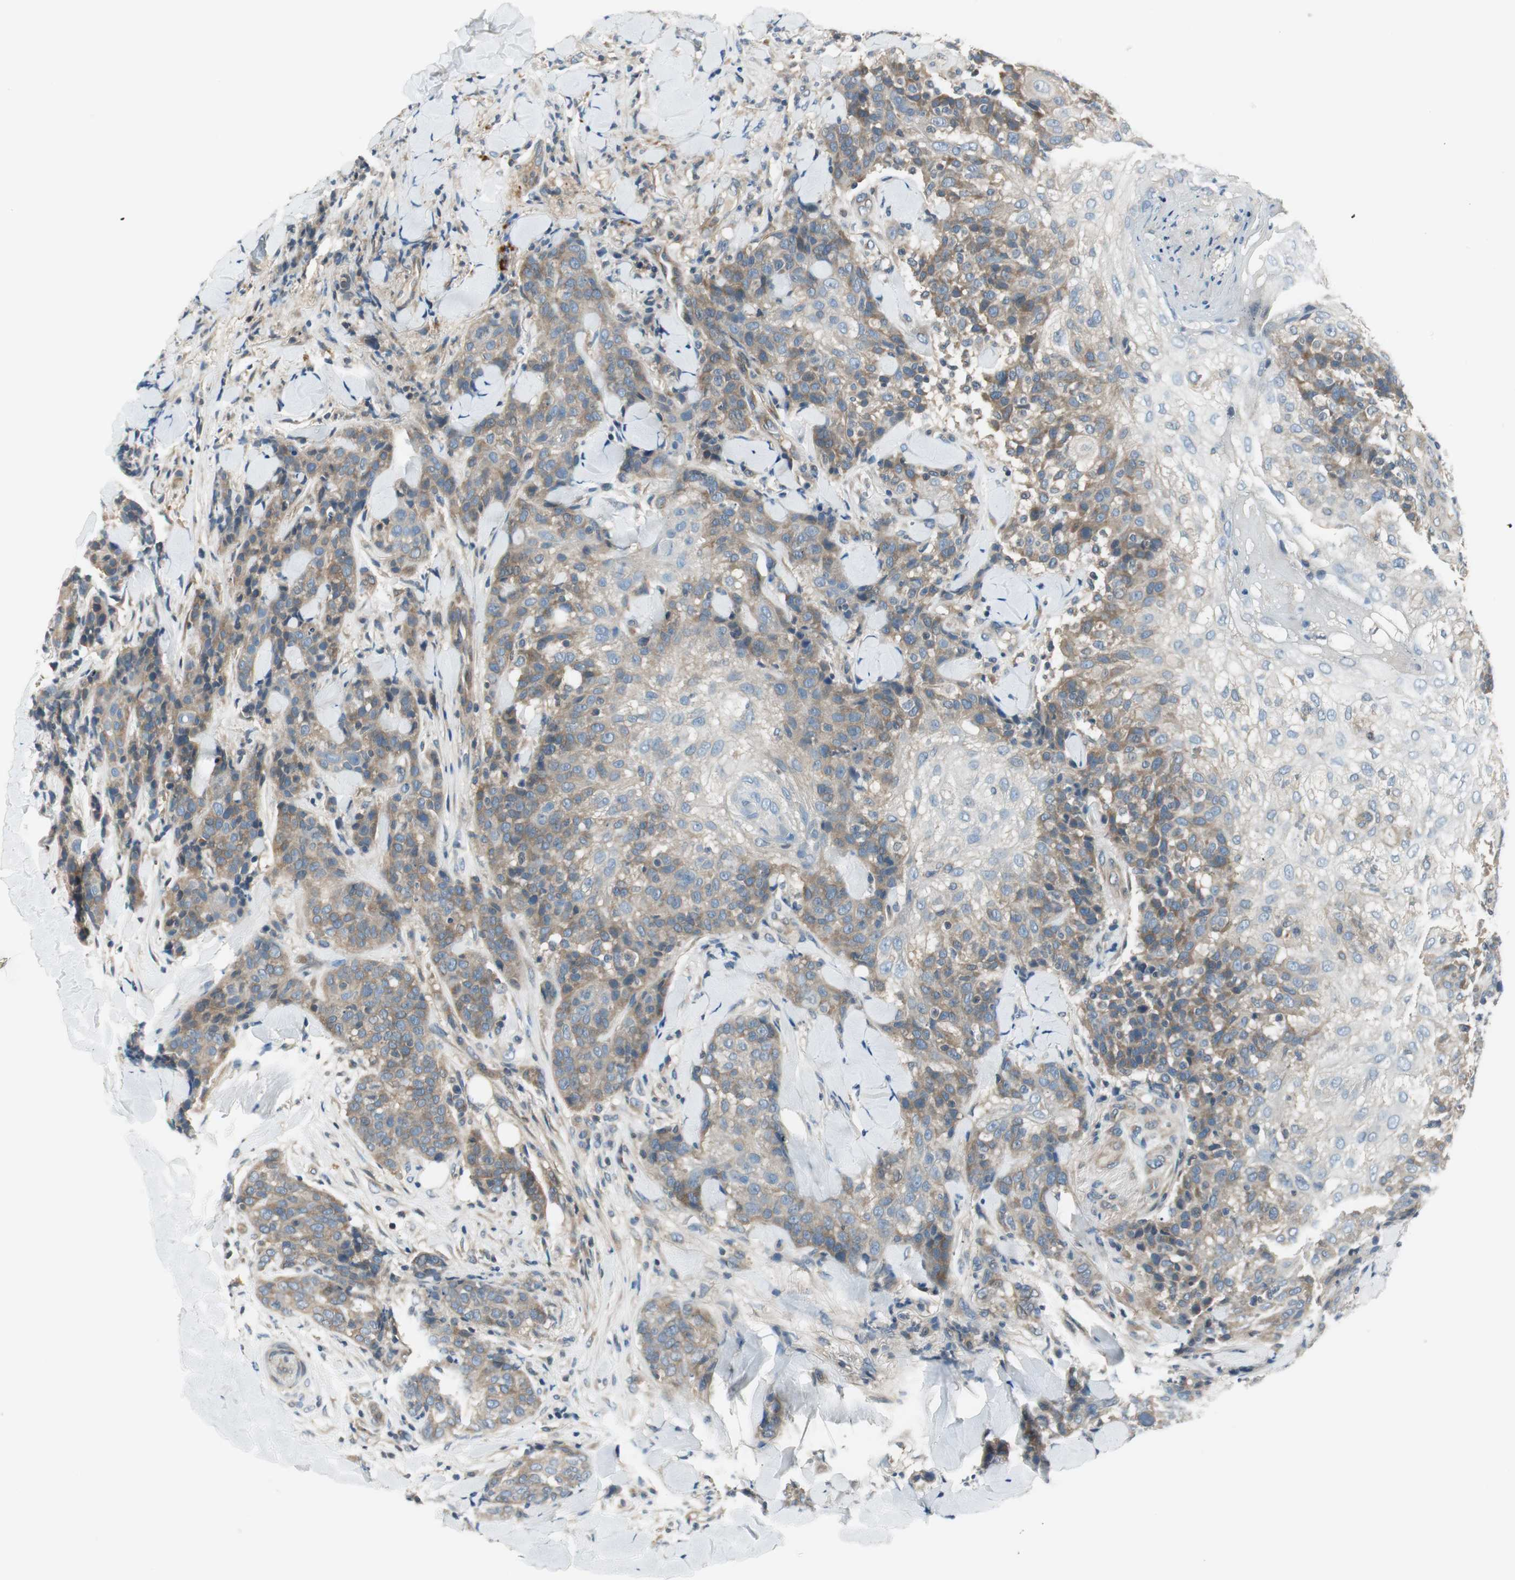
{"staining": {"intensity": "moderate", "quantity": "25%-75%", "location": "cytoplasmic/membranous"}, "tissue": "skin cancer", "cell_type": "Tumor cells", "image_type": "cancer", "snomed": [{"axis": "morphology", "description": "Normal tissue, NOS"}, {"axis": "morphology", "description": "Squamous cell carcinoma, NOS"}, {"axis": "topography", "description": "Skin"}], "caption": "This is an image of immunohistochemistry (IHC) staining of squamous cell carcinoma (skin), which shows moderate staining in the cytoplasmic/membranous of tumor cells.", "gene": "PRKAA1", "patient": {"sex": "female", "age": 83}}